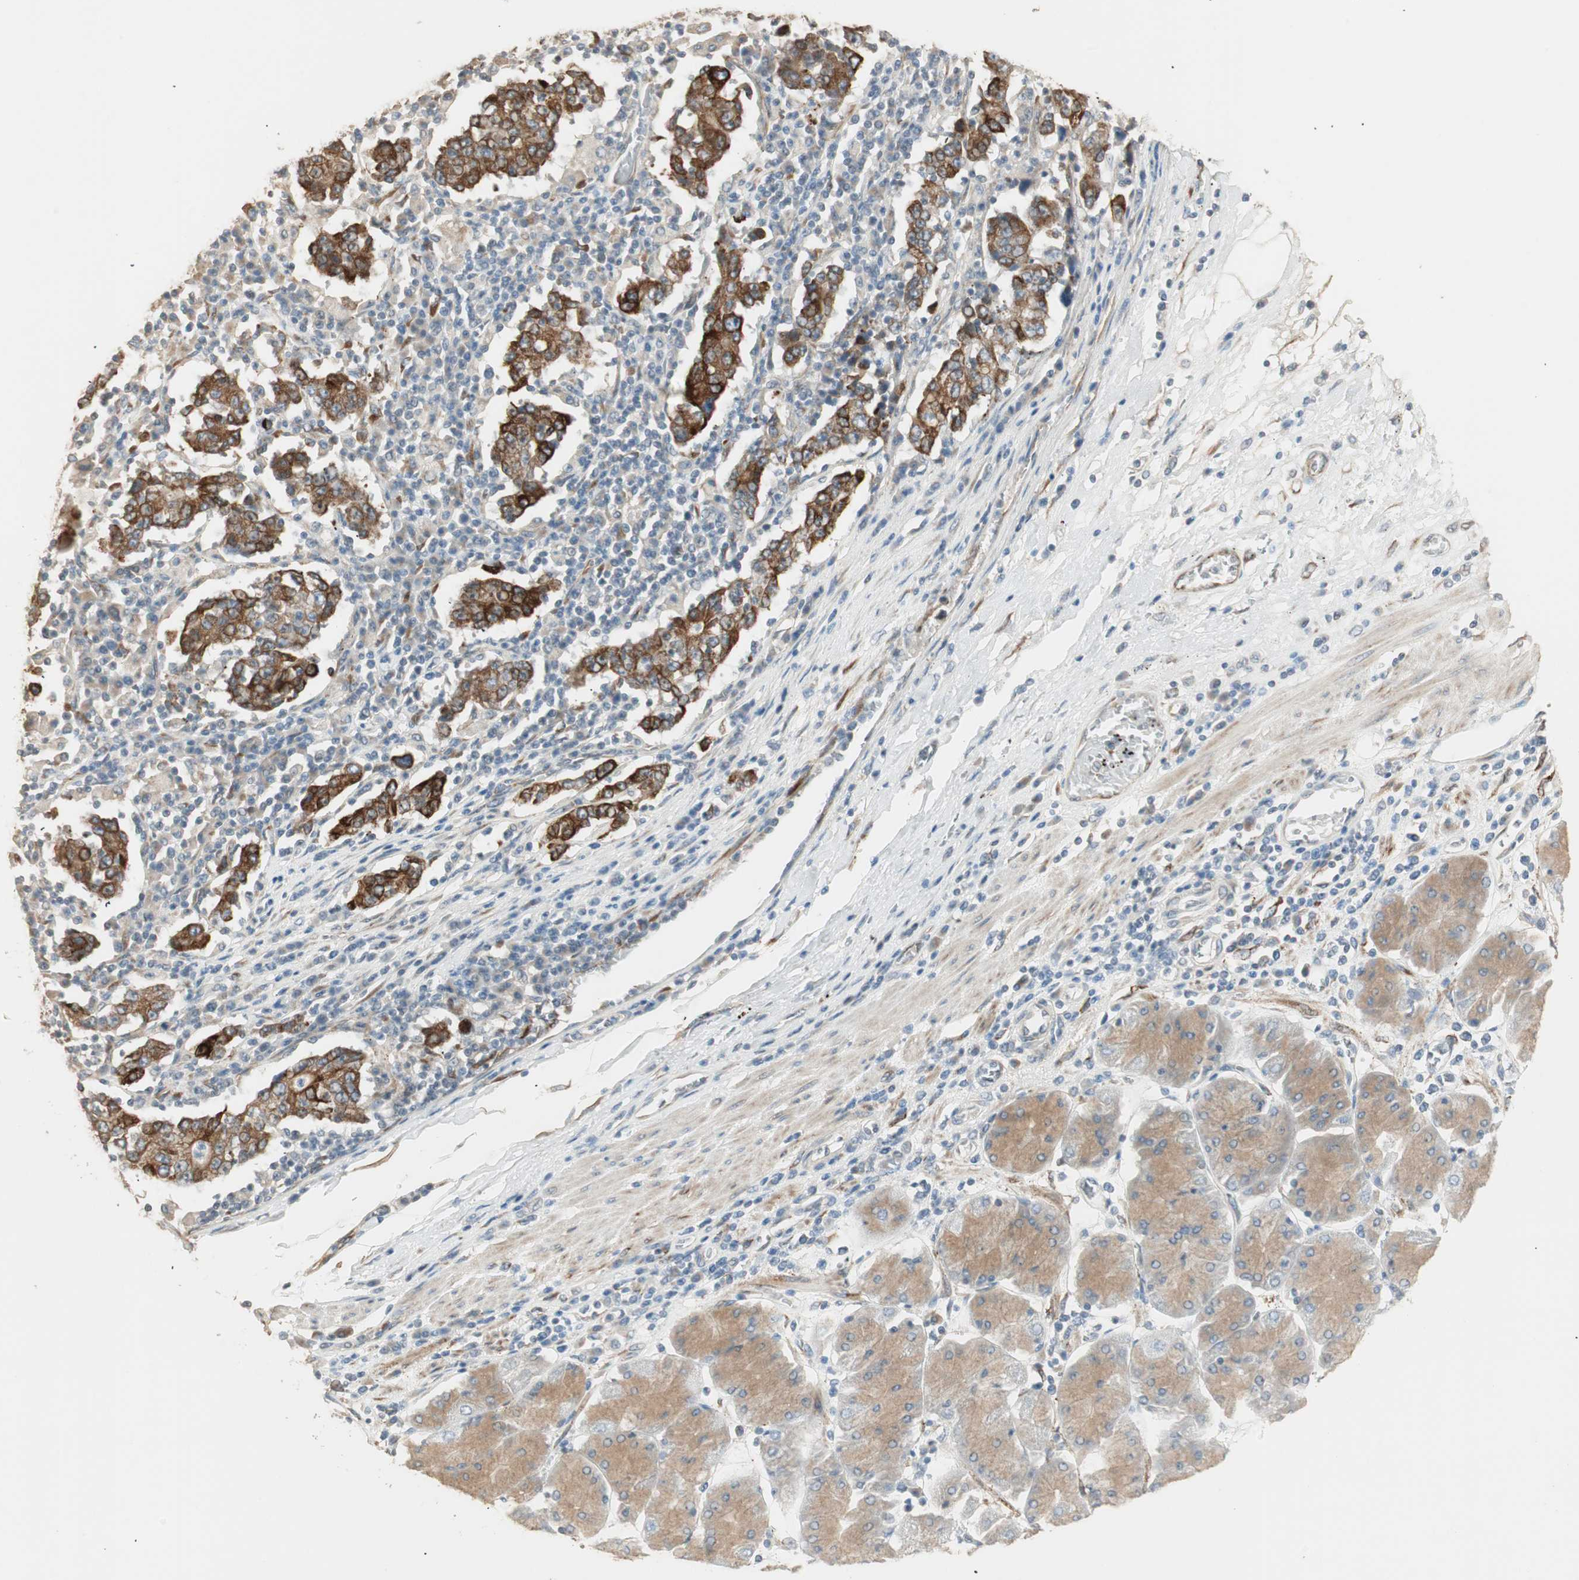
{"staining": {"intensity": "strong", "quantity": ">75%", "location": "cytoplasmic/membranous"}, "tissue": "stomach cancer", "cell_type": "Tumor cells", "image_type": "cancer", "snomed": [{"axis": "morphology", "description": "Normal tissue, NOS"}, {"axis": "morphology", "description": "Adenocarcinoma, NOS"}, {"axis": "topography", "description": "Stomach, upper"}, {"axis": "topography", "description": "Stomach"}], "caption": "Human stomach cancer stained with a protein marker demonstrates strong staining in tumor cells.", "gene": "TASOR", "patient": {"sex": "male", "age": 59}}